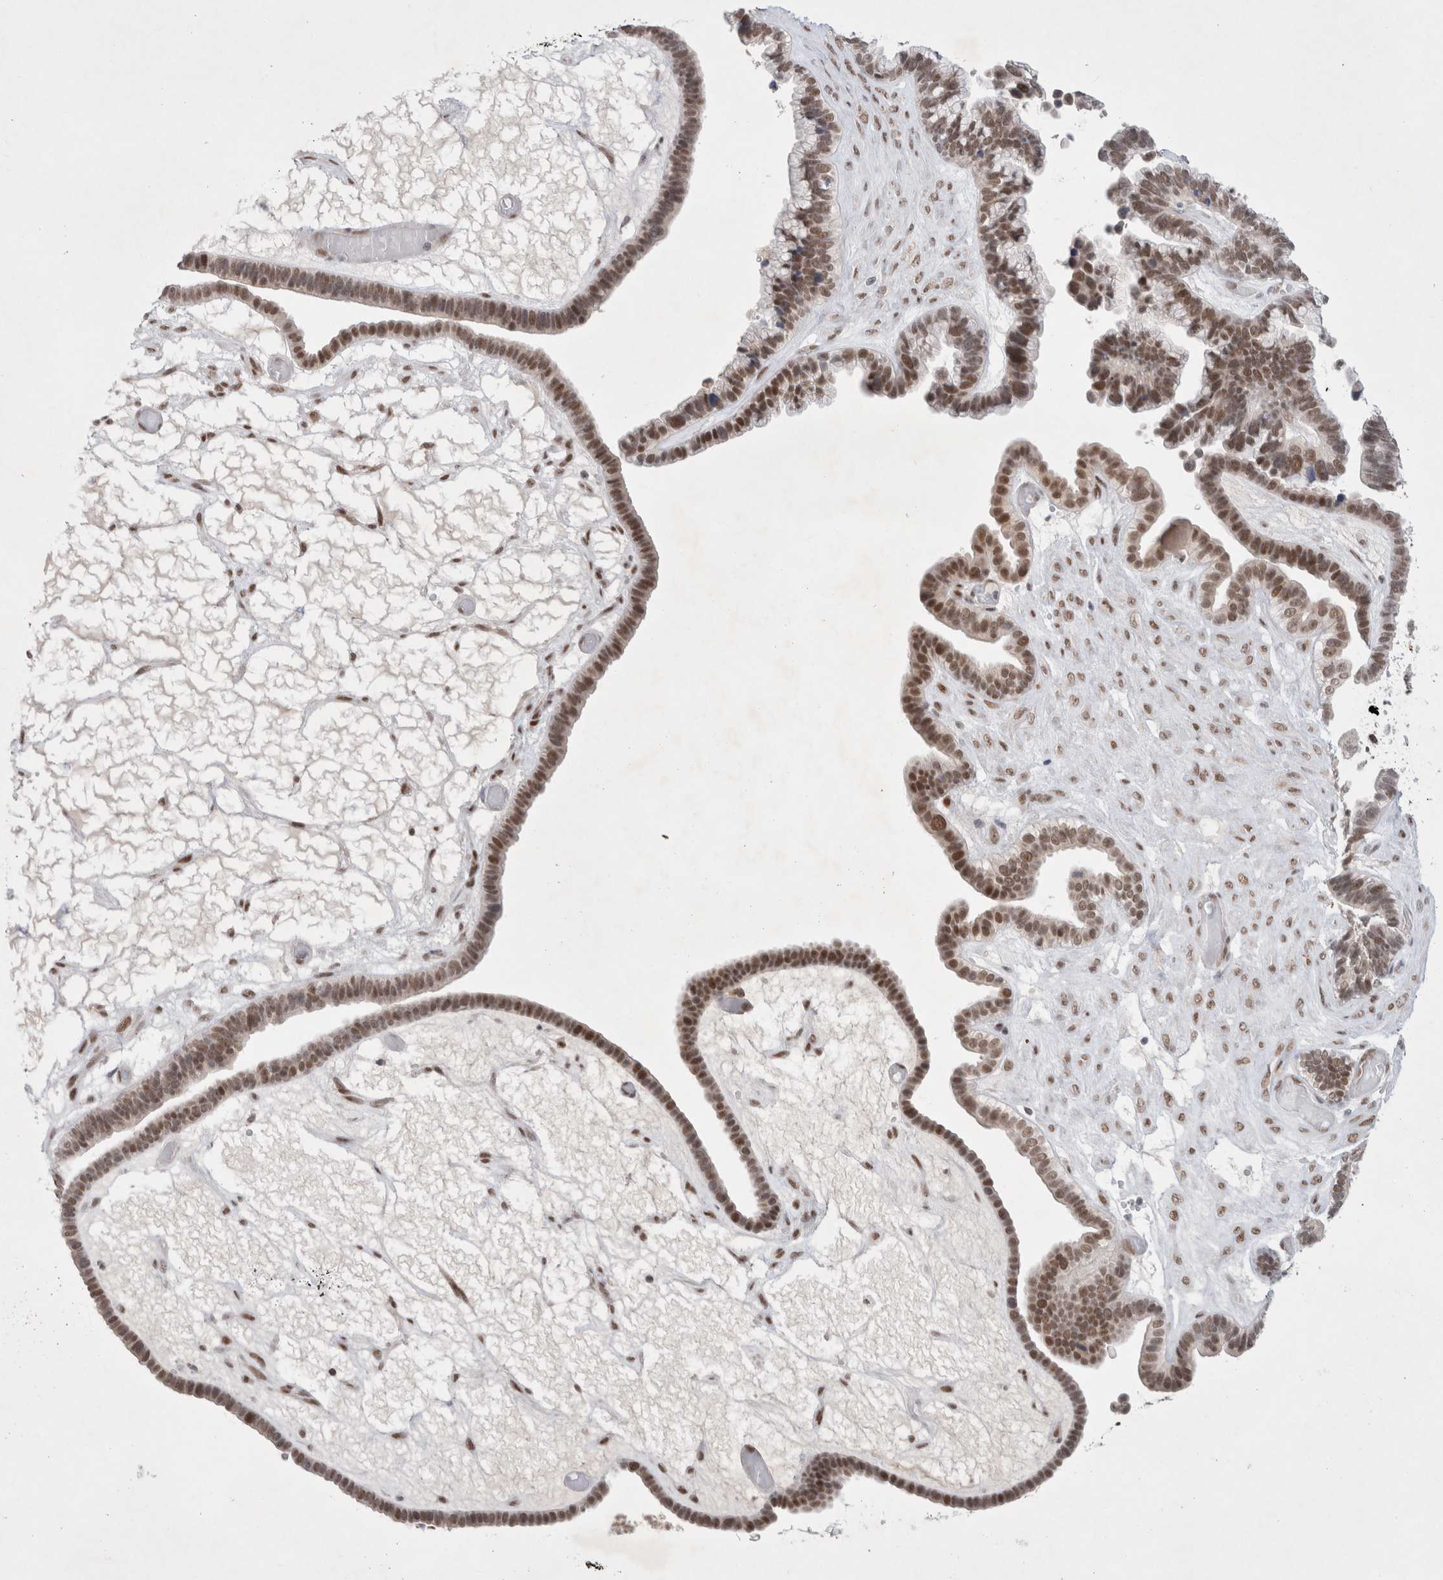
{"staining": {"intensity": "moderate", "quantity": ">75%", "location": "nuclear"}, "tissue": "ovarian cancer", "cell_type": "Tumor cells", "image_type": "cancer", "snomed": [{"axis": "morphology", "description": "Cystadenocarcinoma, serous, NOS"}, {"axis": "topography", "description": "Ovary"}], "caption": "Brown immunohistochemical staining in human serous cystadenocarcinoma (ovarian) shows moderate nuclear expression in approximately >75% of tumor cells.", "gene": "RECQL4", "patient": {"sex": "female", "age": 56}}